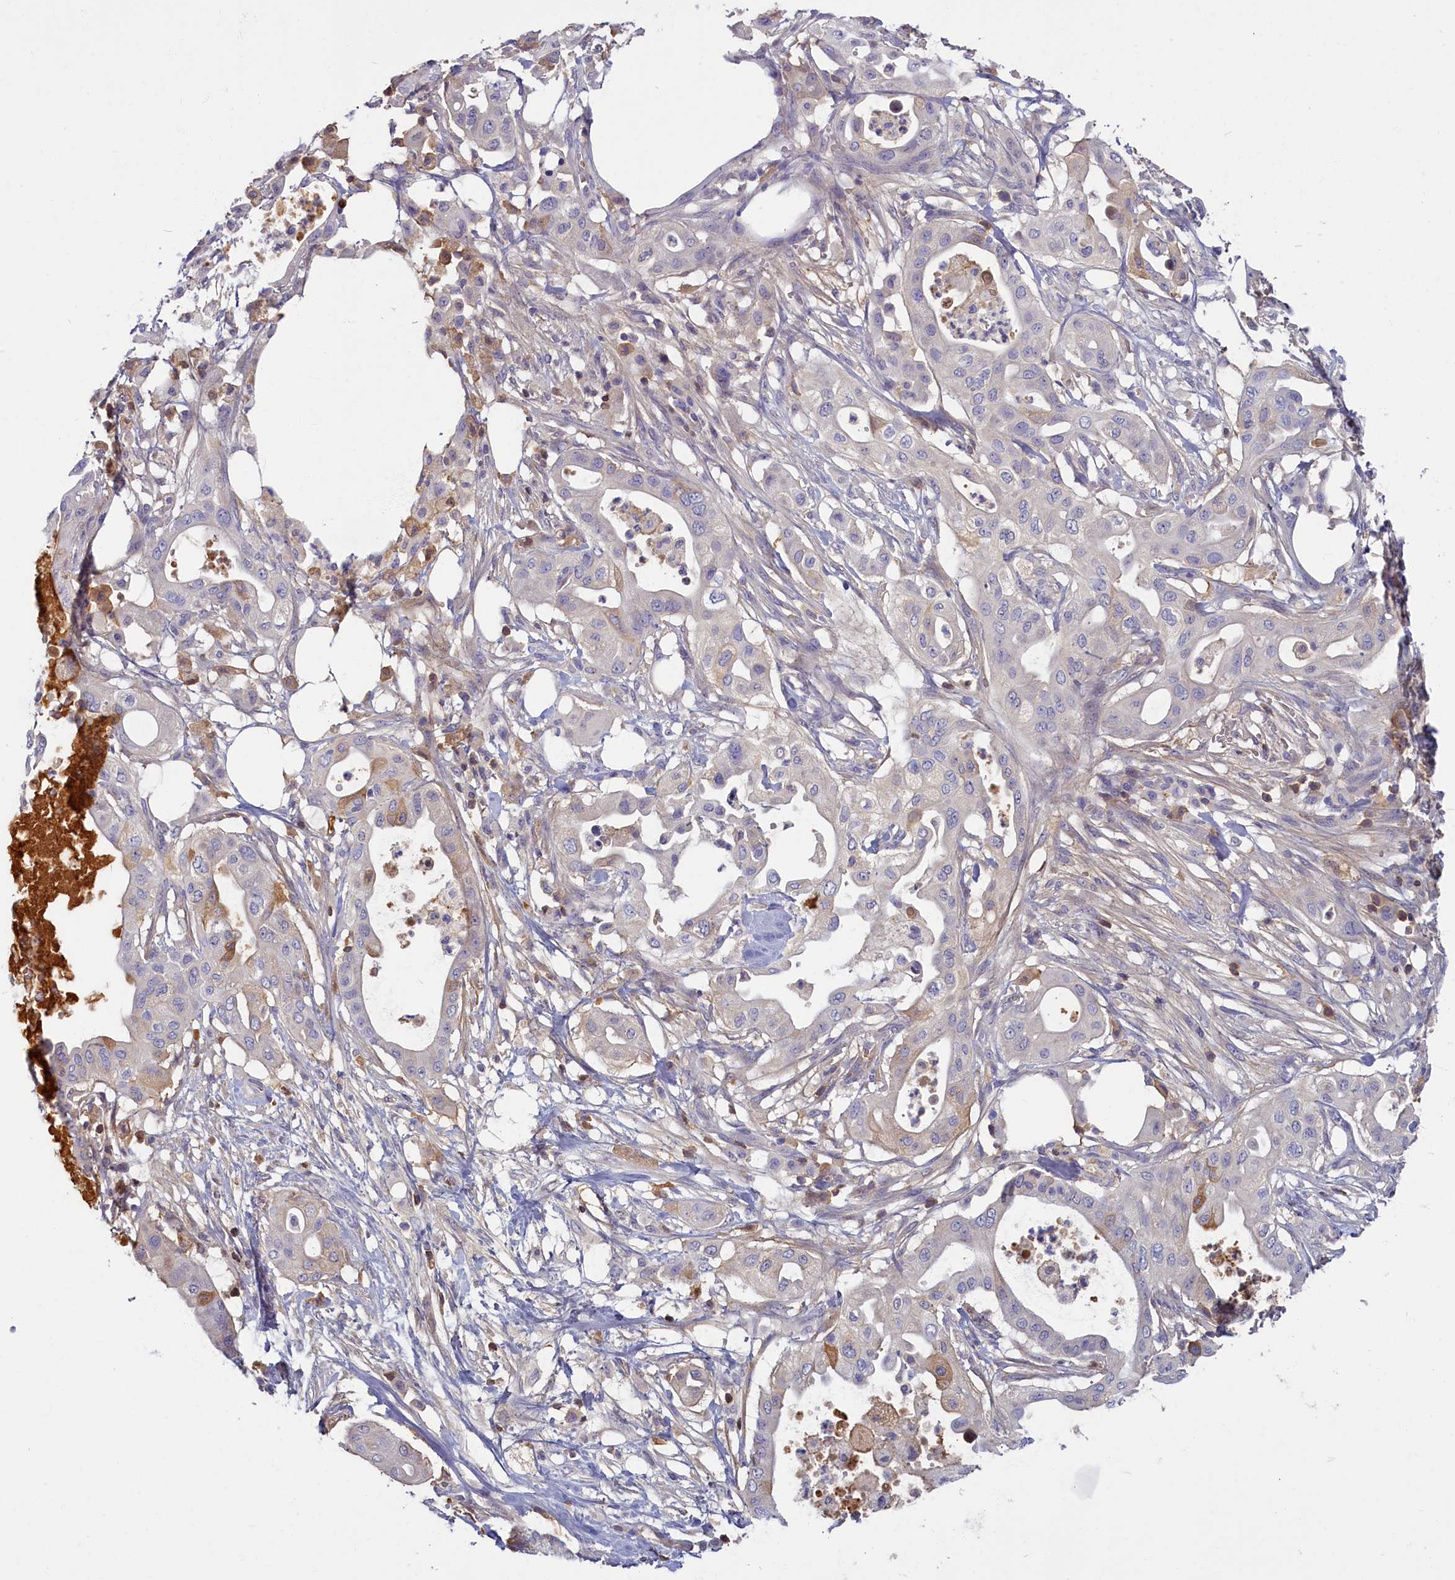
{"staining": {"intensity": "weak", "quantity": "<25%", "location": "cytoplasmic/membranous"}, "tissue": "pancreatic cancer", "cell_type": "Tumor cells", "image_type": "cancer", "snomed": [{"axis": "morphology", "description": "Adenocarcinoma, NOS"}, {"axis": "topography", "description": "Pancreas"}], "caption": "High magnification brightfield microscopy of adenocarcinoma (pancreatic) stained with DAB (brown) and counterstained with hematoxylin (blue): tumor cells show no significant expression. (Stains: DAB (3,3'-diaminobenzidine) immunohistochemistry (IHC) with hematoxylin counter stain, Microscopy: brightfield microscopy at high magnification).", "gene": "SV2C", "patient": {"sex": "male", "age": 68}}